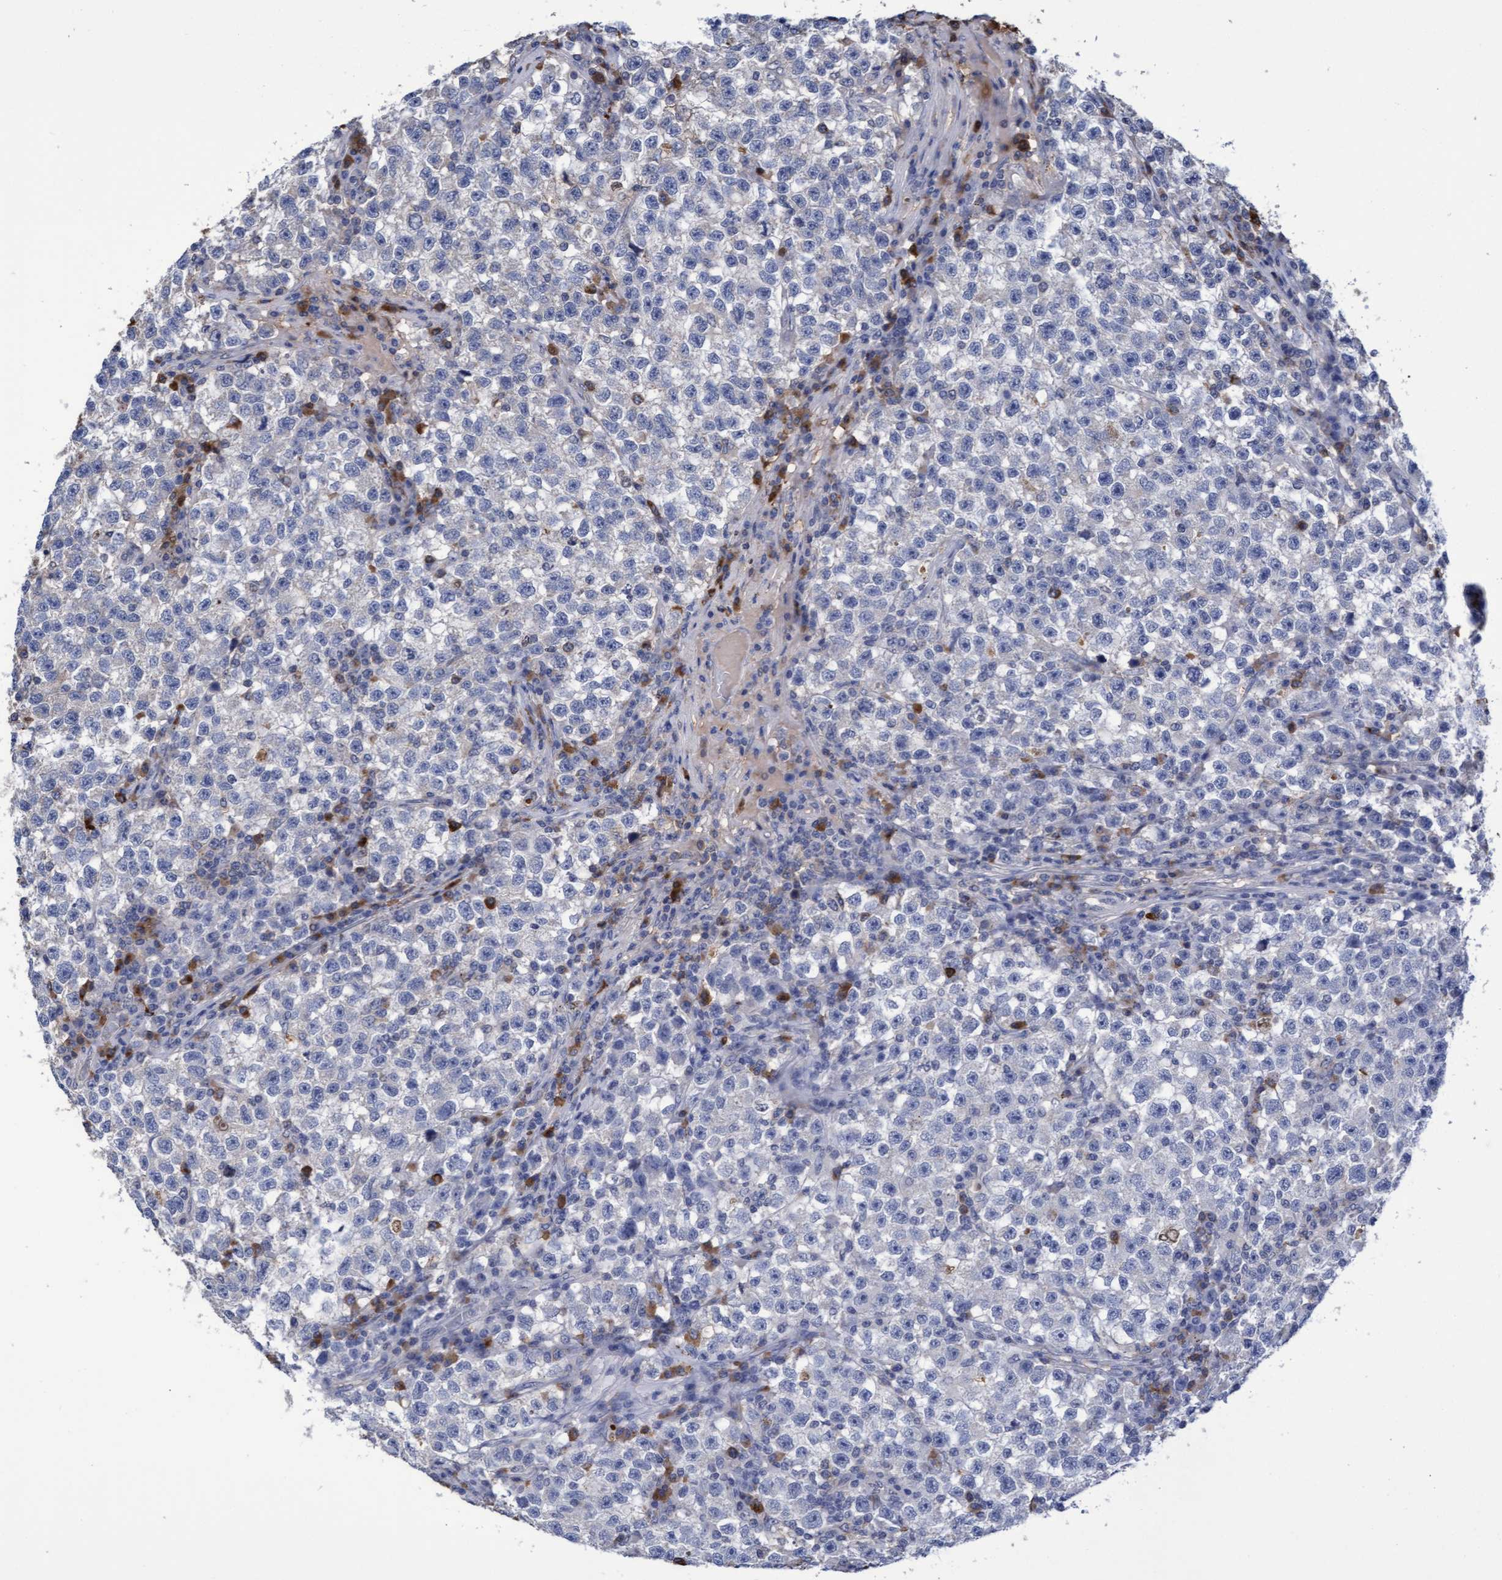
{"staining": {"intensity": "negative", "quantity": "none", "location": "none"}, "tissue": "testis cancer", "cell_type": "Tumor cells", "image_type": "cancer", "snomed": [{"axis": "morphology", "description": "Seminoma, NOS"}, {"axis": "topography", "description": "Testis"}], "caption": "Immunohistochemical staining of human testis seminoma exhibits no significant staining in tumor cells.", "gene": "GPR39", "patient": {"sex": "male", "age": 22}}